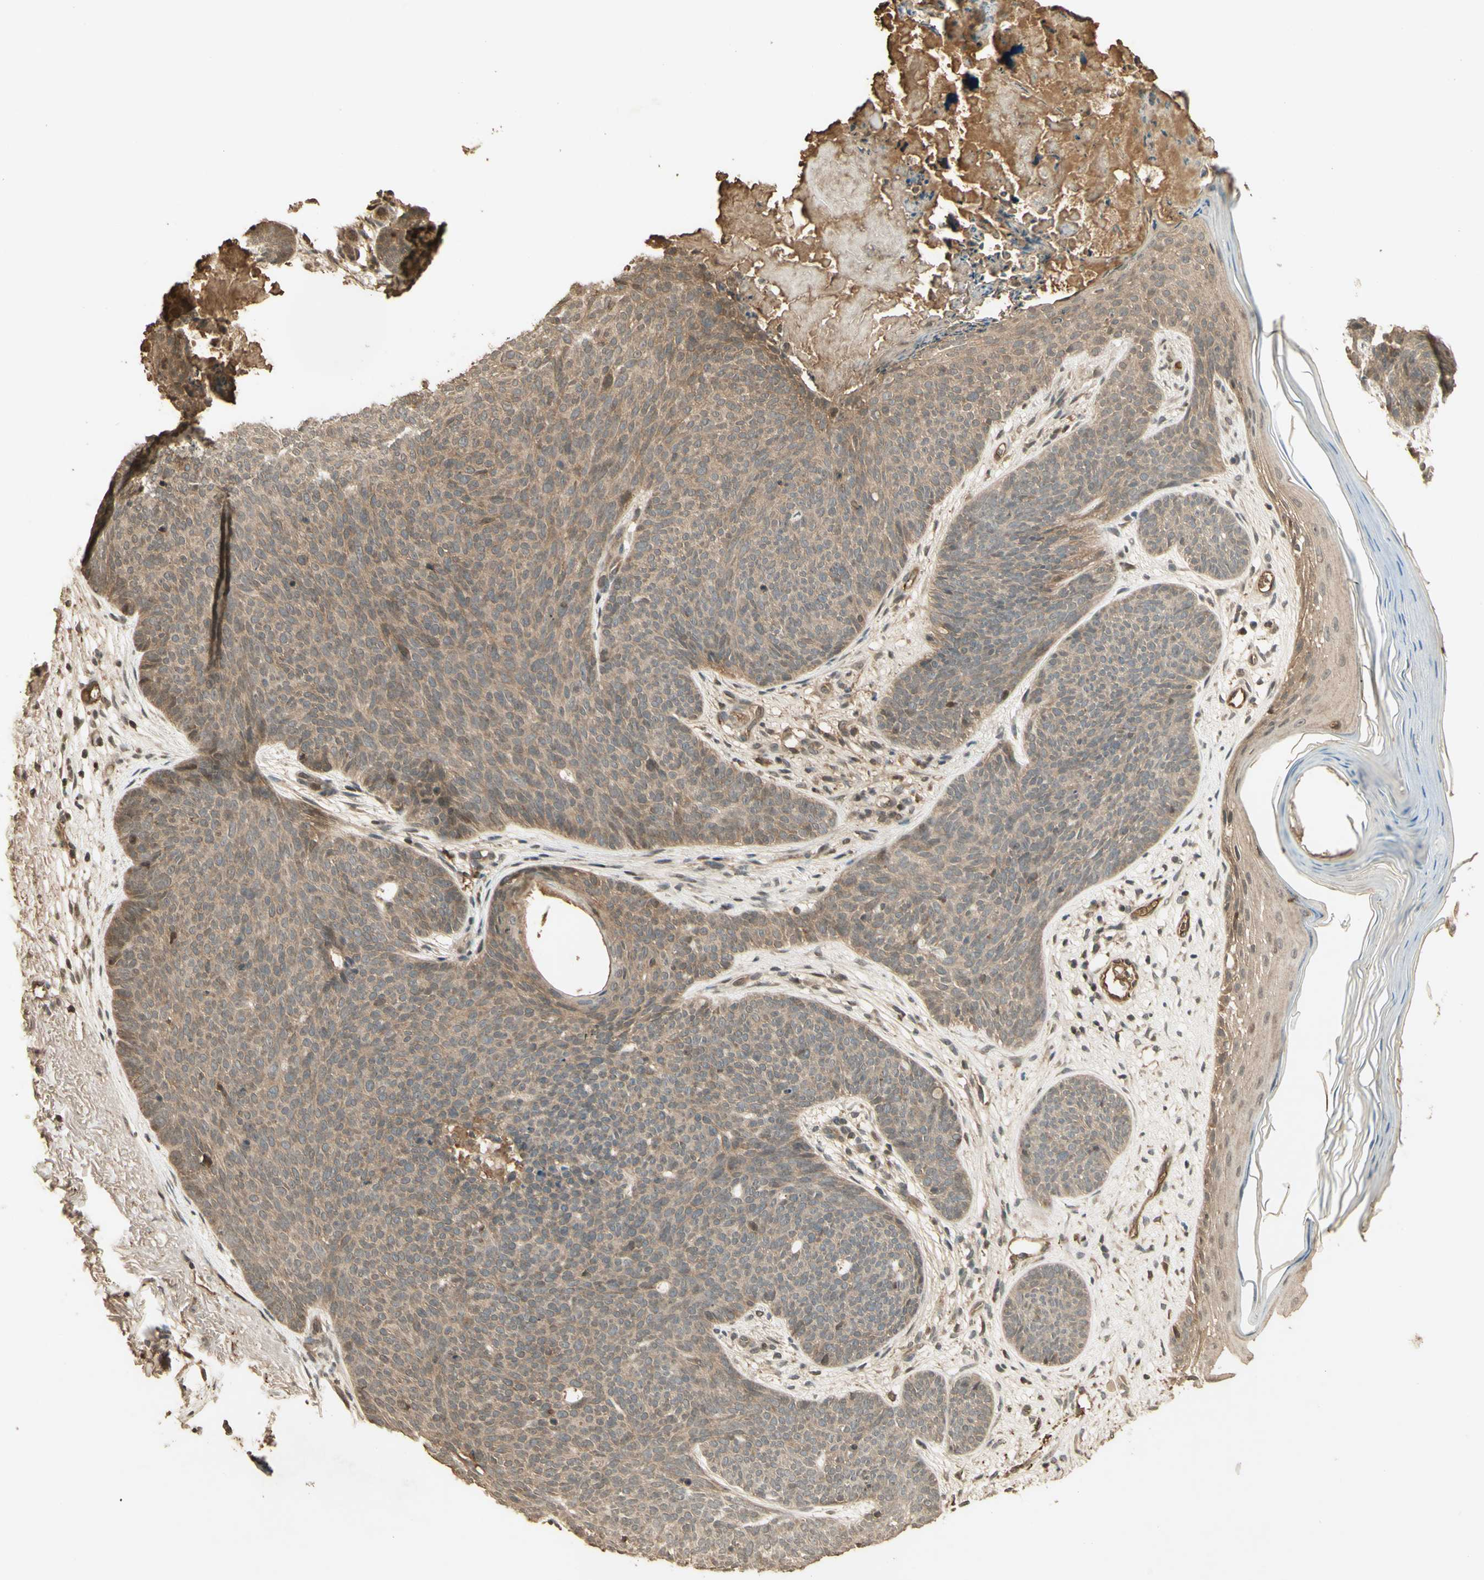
{"staining": {"intensity": "moderate", "quantity": ">75%", "location": "cytoplasmic/membranous"}, "tissue": "skin cancer", "cell_type": "Tumor cells", "image_type": "cancer", "snomed": [{"axis": "morphology", "description": "Normal tissue, NOS"}, {"axis": "morphology", "description": "Basal cell carcinoma"}, {"axis": "topography", "description": "Skin"}], "caption": "DAB (3,3'-diaminobenzidine) immunohistochemical staining of human skin basal cell carcinoma displays moderate cytoplasmic/membranous protein staining in about >75% of tumor cells.", "gene": "SMAD9", "patient": {"sex": "female", "age": 70}}